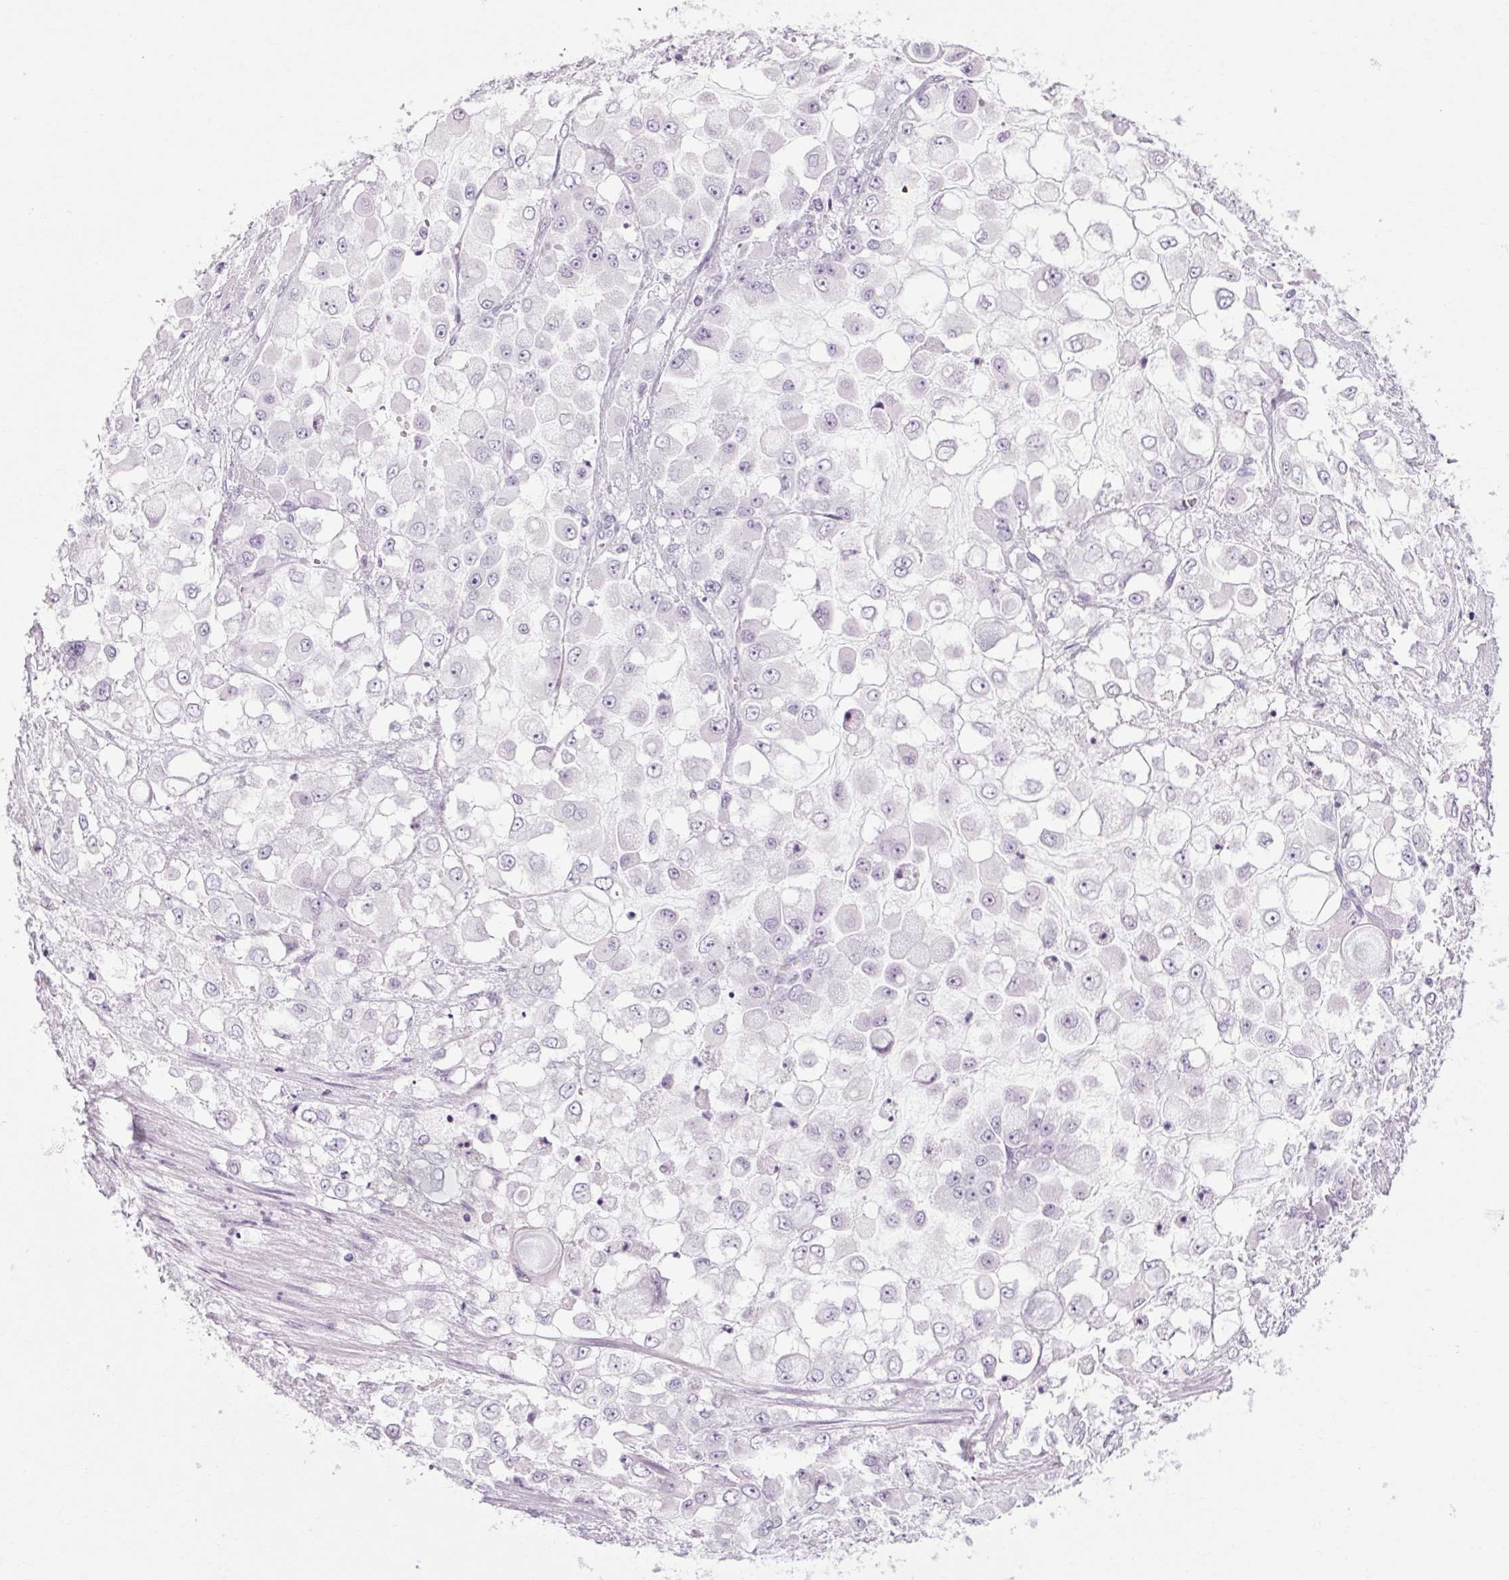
{"staining": {"intensity": "negative", "quantity": "none", "location": "none"}, "tissue": "stomach cancer", "cell_type": "Tumor cells", "image_type": "cancer", "snomed": [{"axis": "morphology", "description": "Adenocarcinoma, NOS"}, {"axis": "topography", "description": "Stomach"}], "caption": "Protein analysis of stomach cancer reveals no significant staining in tumor cells.", "gene": "POMC", "patient": {"sex": "female", "age": 76}}